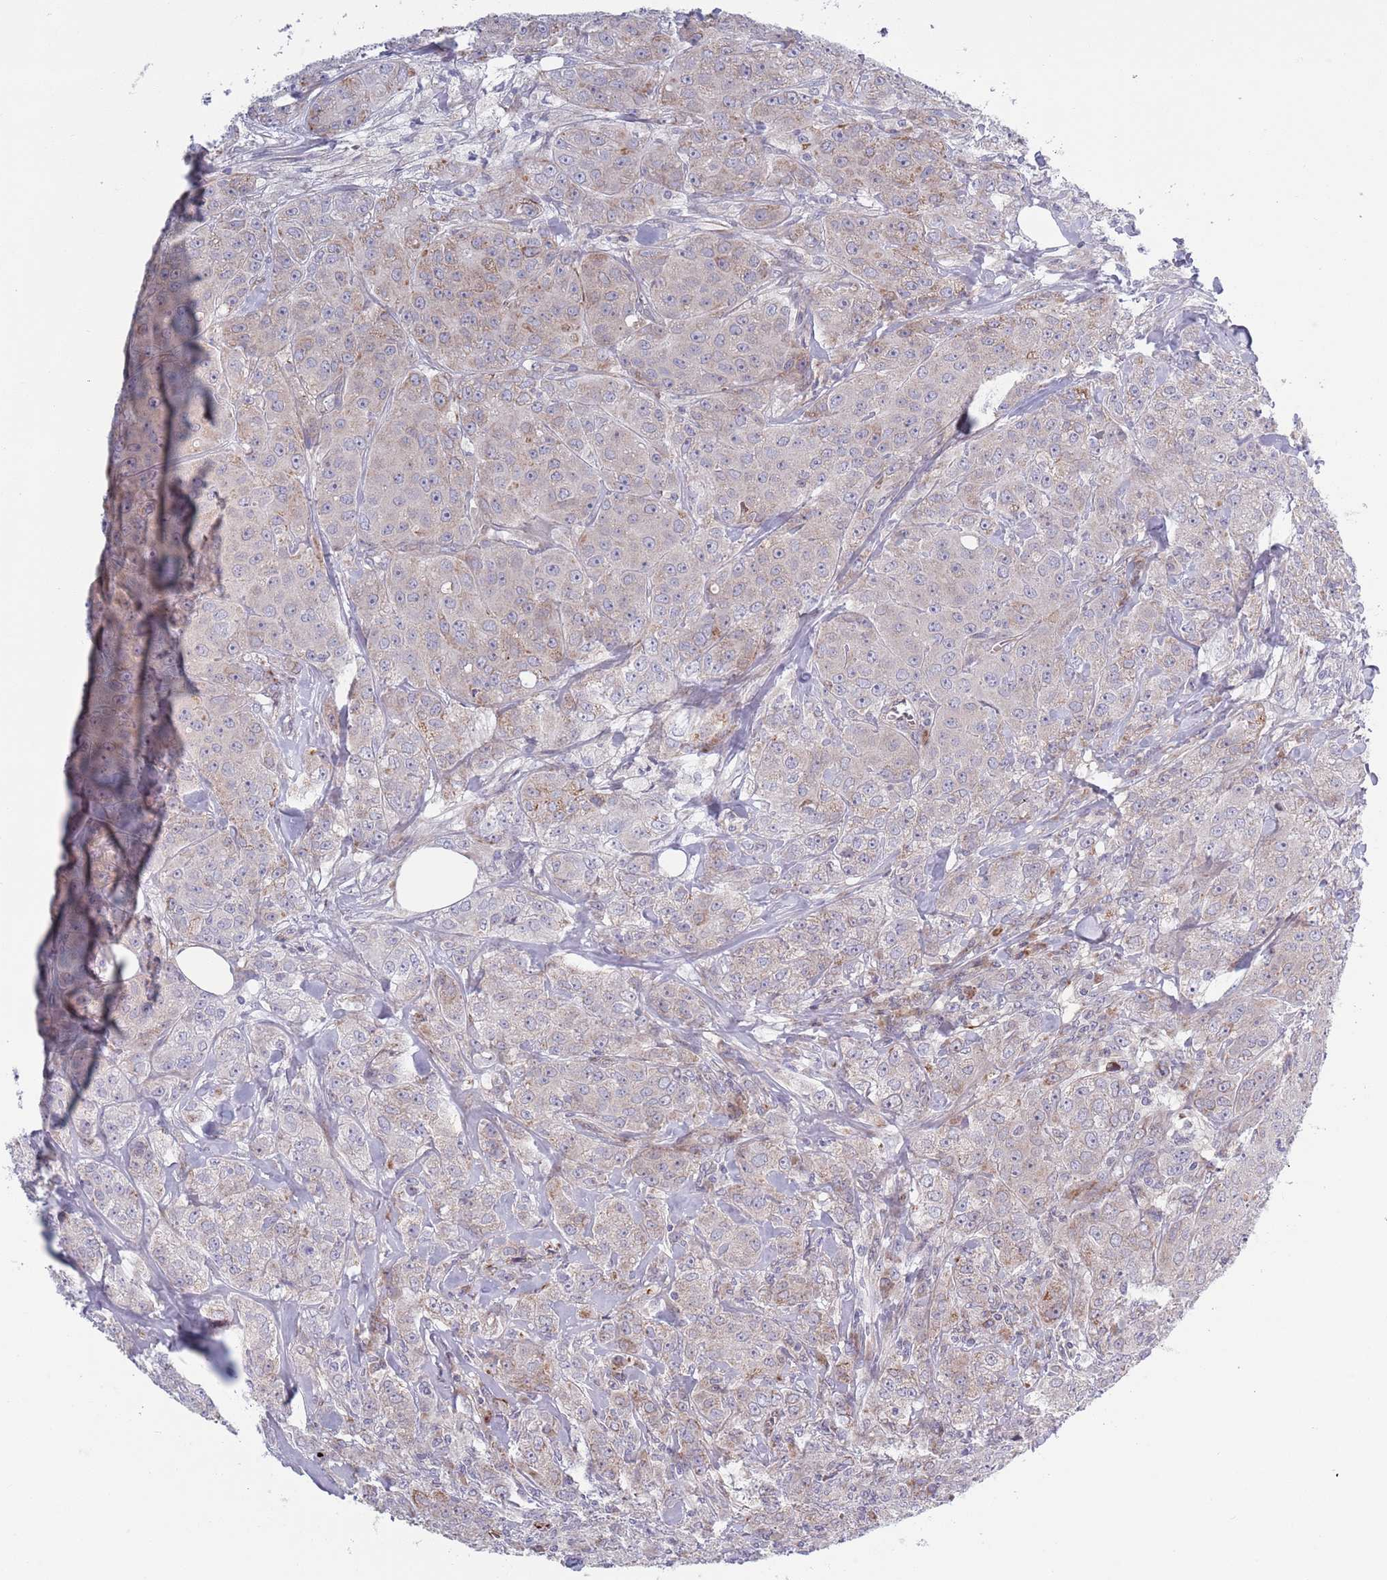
{"staining": {"intensity": "moderate", "quantity": "25%-75%", "location": "cytoplasmic/membranous"}, "tissue": "breast cancer", "cell_type": "Tumor cells", "image_type": "cancer", "snomed": [{"axis": "morphology", "description": "Duct carcinoma"}, {"axis": "topography", "description": "Breast"}], "caption": "A brown stain shows moderate cytoplasmic/membranous expression of a protein in human breast intraductal carcinoma tumor cells.", "gene": "TYW1", "patient": {"sex": "female", "age": 43}}